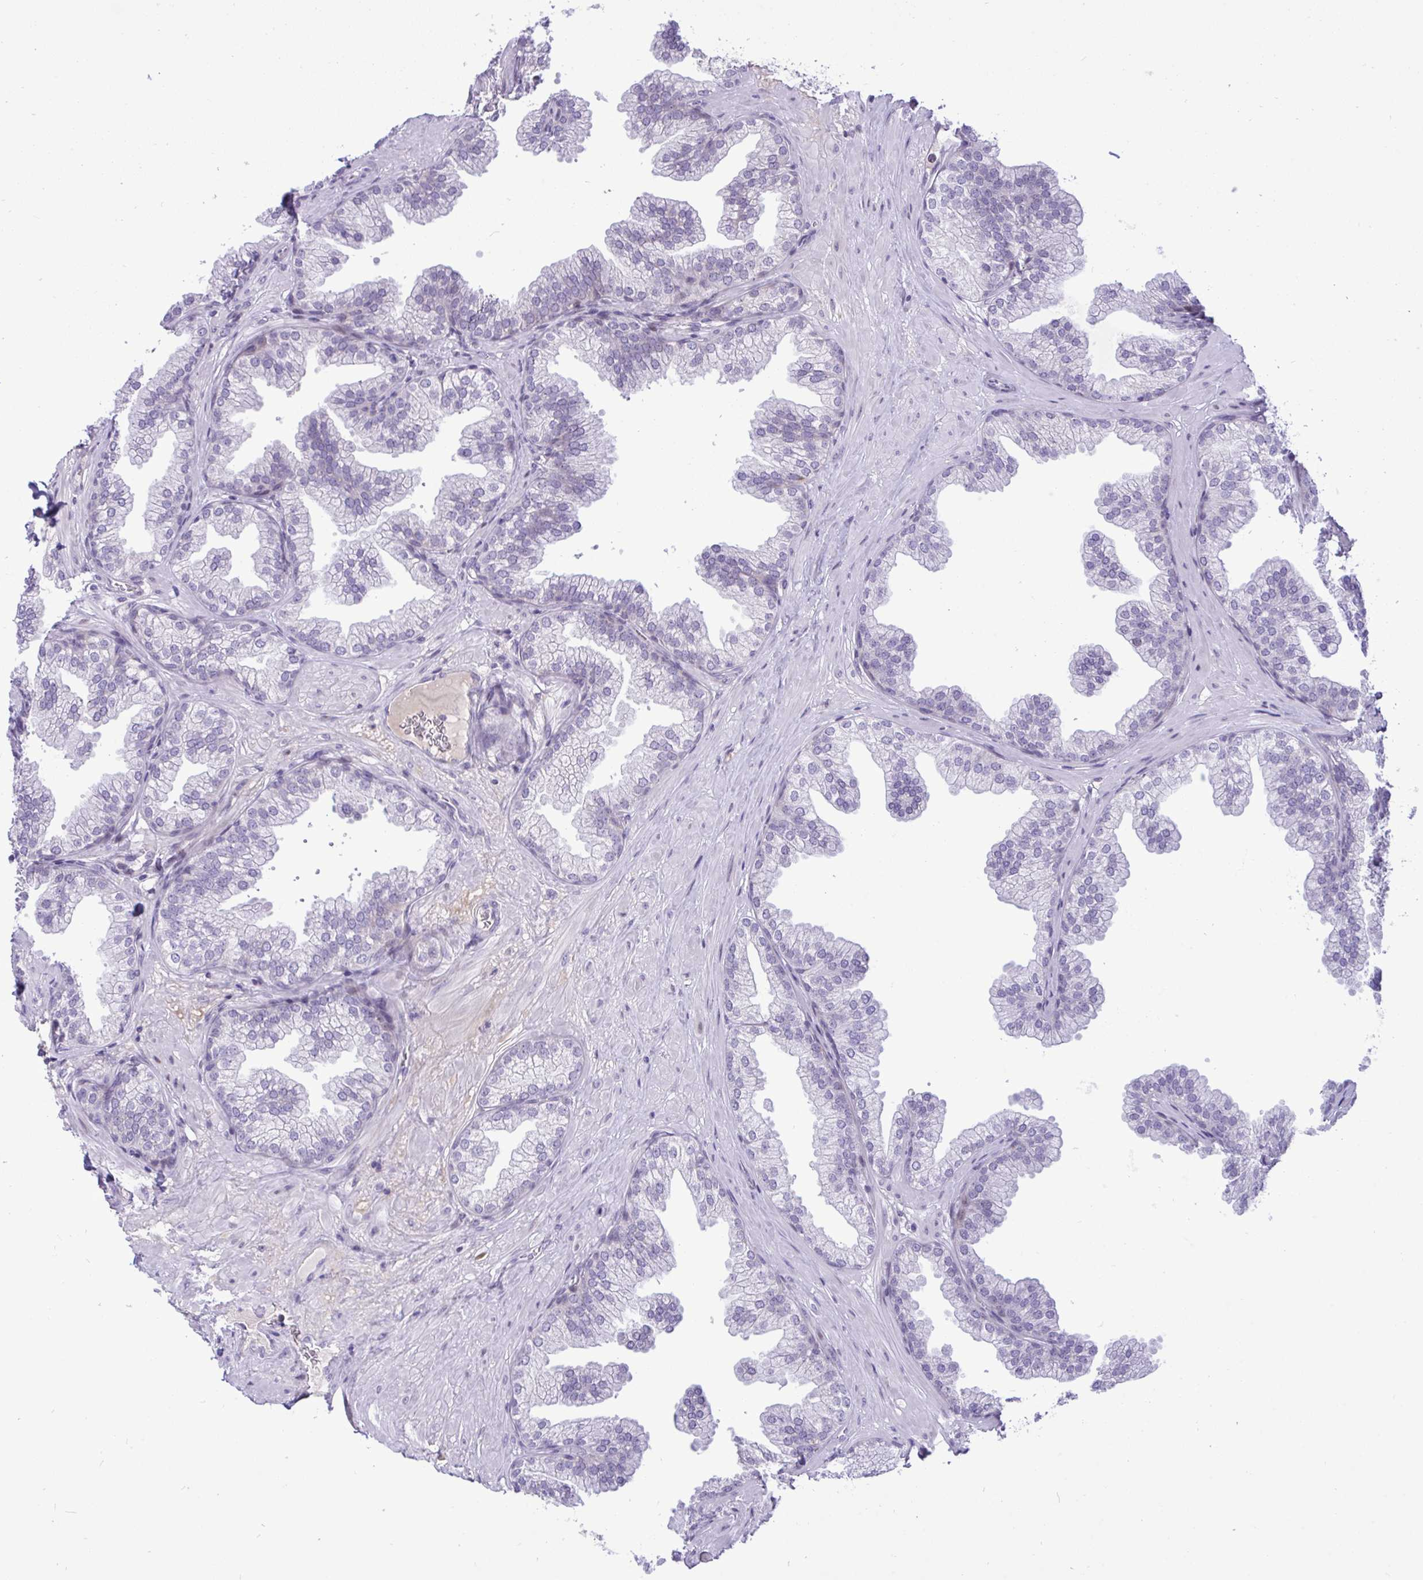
{"staining": {"intensity": "negative", "quantity": "none", "location": "none"}, "tissue": "prostate", "cell_type": "Glandular cells", "image_type": "normal", "snomed": [{"axis": "morphology", "description": "Normal tissue, NOS"}, {"axis": "topography", "description": "Prostate"}], "caption": "IHC of unremarkable prostate shows no staining in glandular cells.", "gene": "EPOP", "patient": {"sex": "male", "age": 37}}